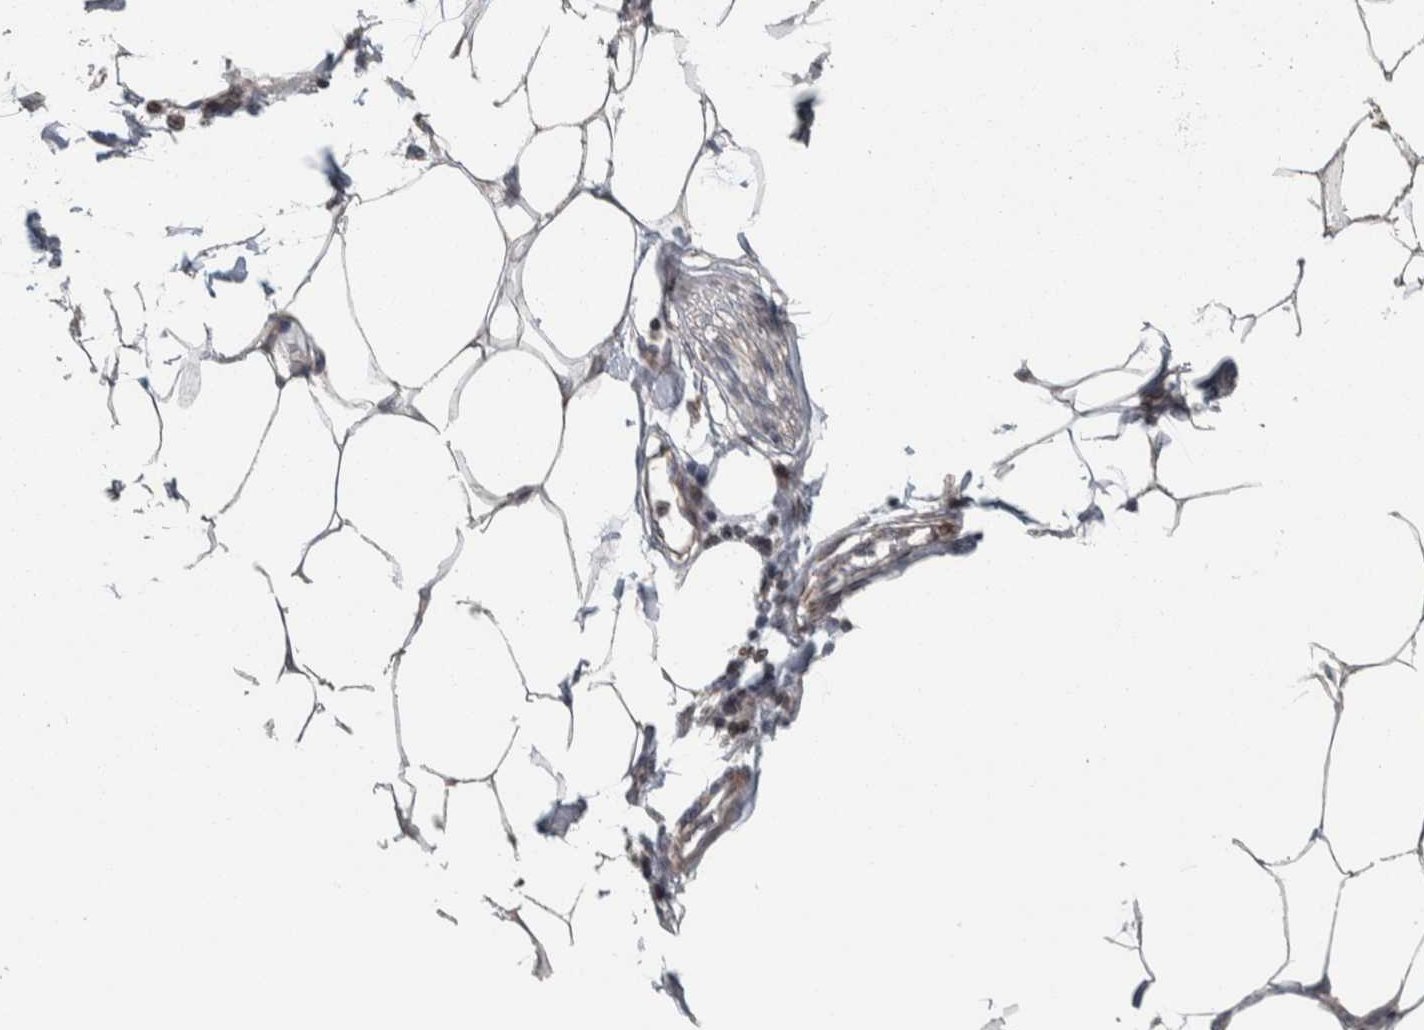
{"staining": {"intensity": "negative", "quantity": "none", "location": "none"}, "tissue": "adipose tissue", "cell_type": "Adipocytes", "image_type": "normal", "snomed": [{"axis": "morphology", "description": "Normal tissue, NOS"}, {"axis": "morphology", "description": "Adenocarcinoma, NOS"}, {"axis": "topography", "description": "Colon"}, {"axis": "topography", "description": "Peripheral nerve tissue"}], "caption": "An image of human adipose tissue is negative for staining in adipocytes. (IHC, brightfield microscopy, high magnification).", "gene": "CWC27", "patient": {"sex": "male", "age": 14}}